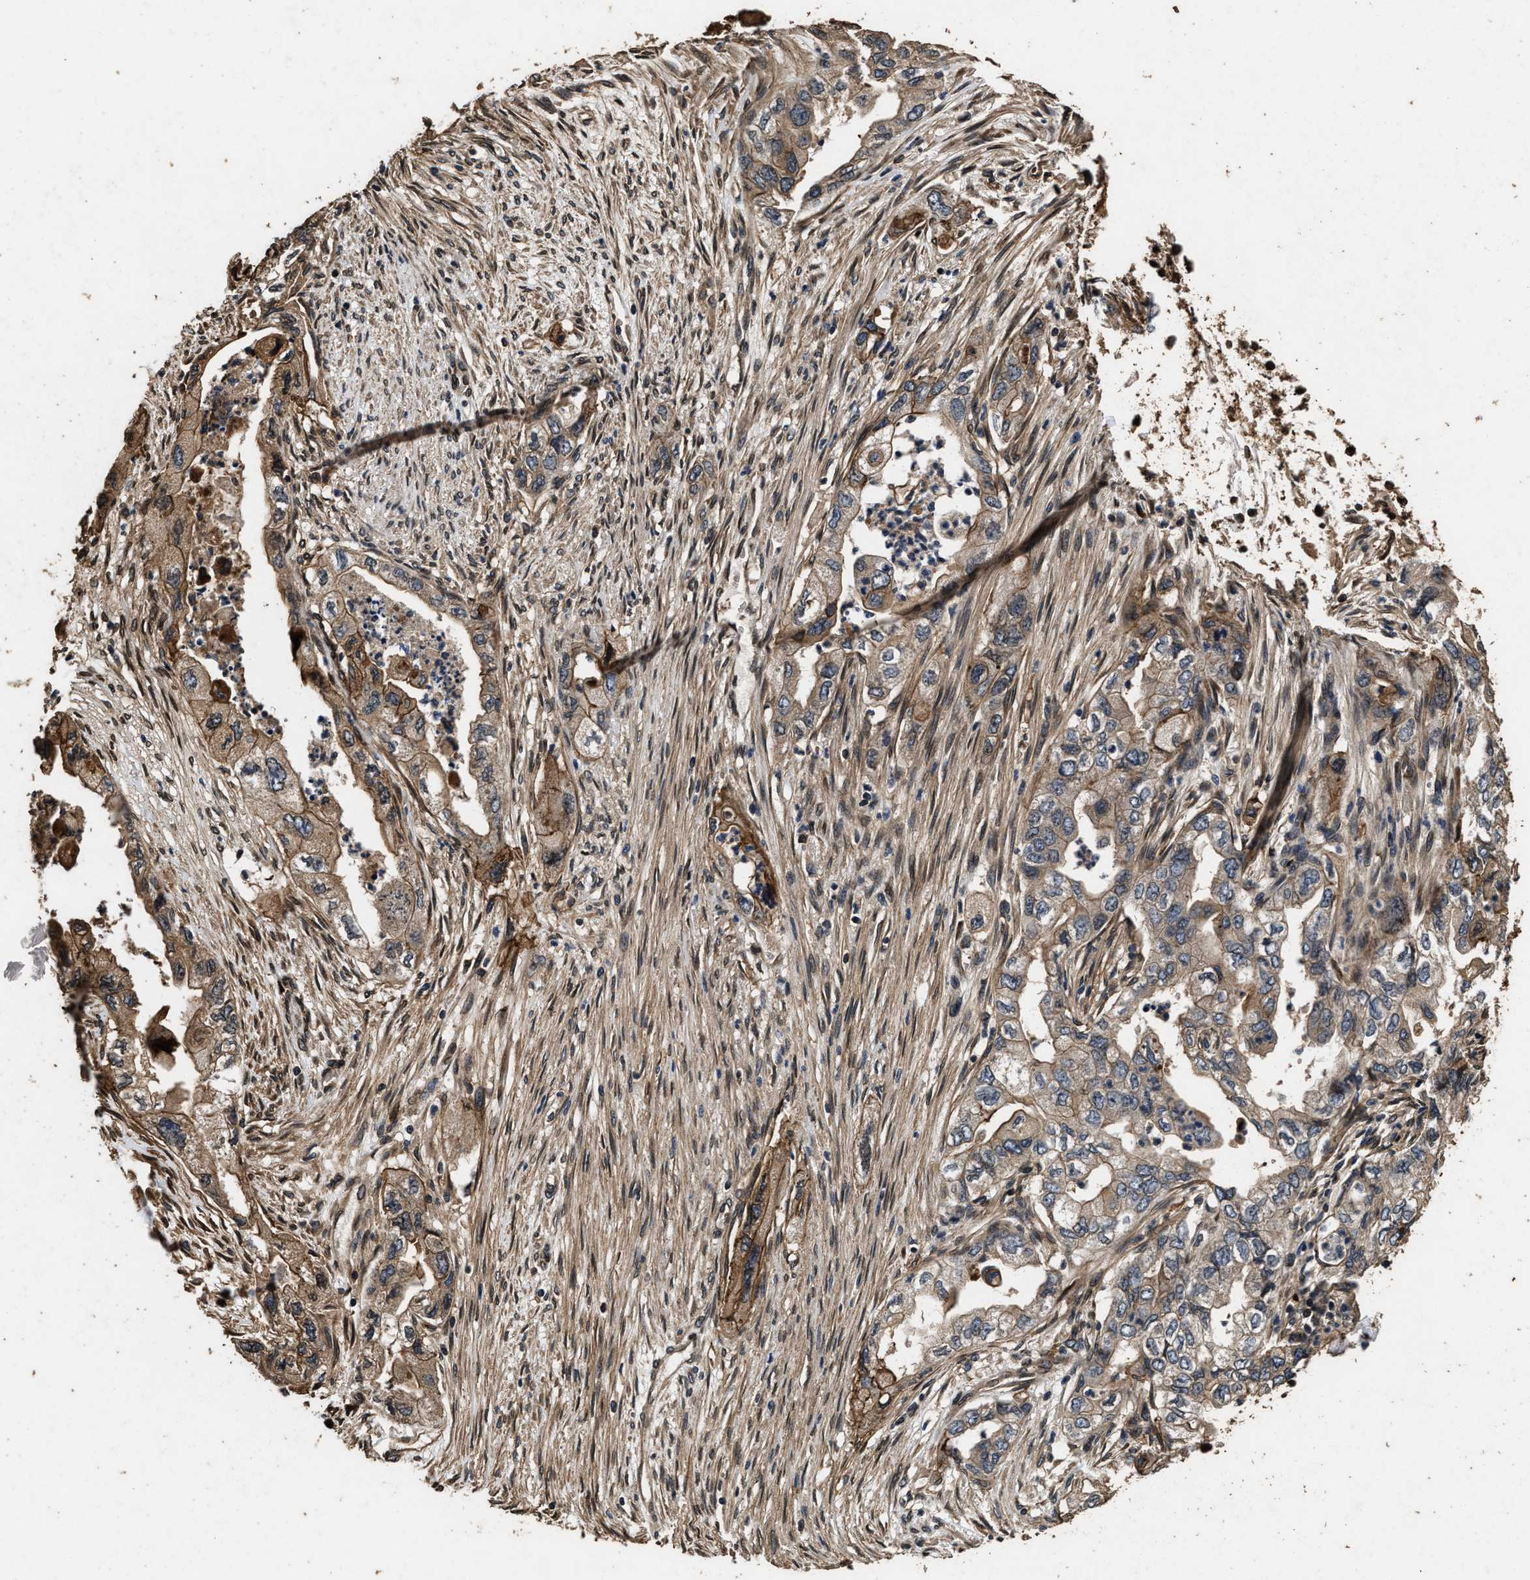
{"staining": {"intensity": "moderate", "quantity": ">75%", "location": "cytoplasmic/membranous"}, "tissue": "pancreatic cancer", "cell_type": "Tumor cells", "image_type": "cancer", "snomed": [{"axis": "morphology", "description": "Adenocarcinoma, NOS"}, {"axis": "topography", "description": "Pancreas"}], "caption": "Human adenocarcinoma (pancreatic) stained for a protein (brown) demonstrates moderate cytoplasmic/membranous positive staining in about >75% of tumor cells.", "gene": "ACCS", "patient": {"sex": "female", "age": 73}}